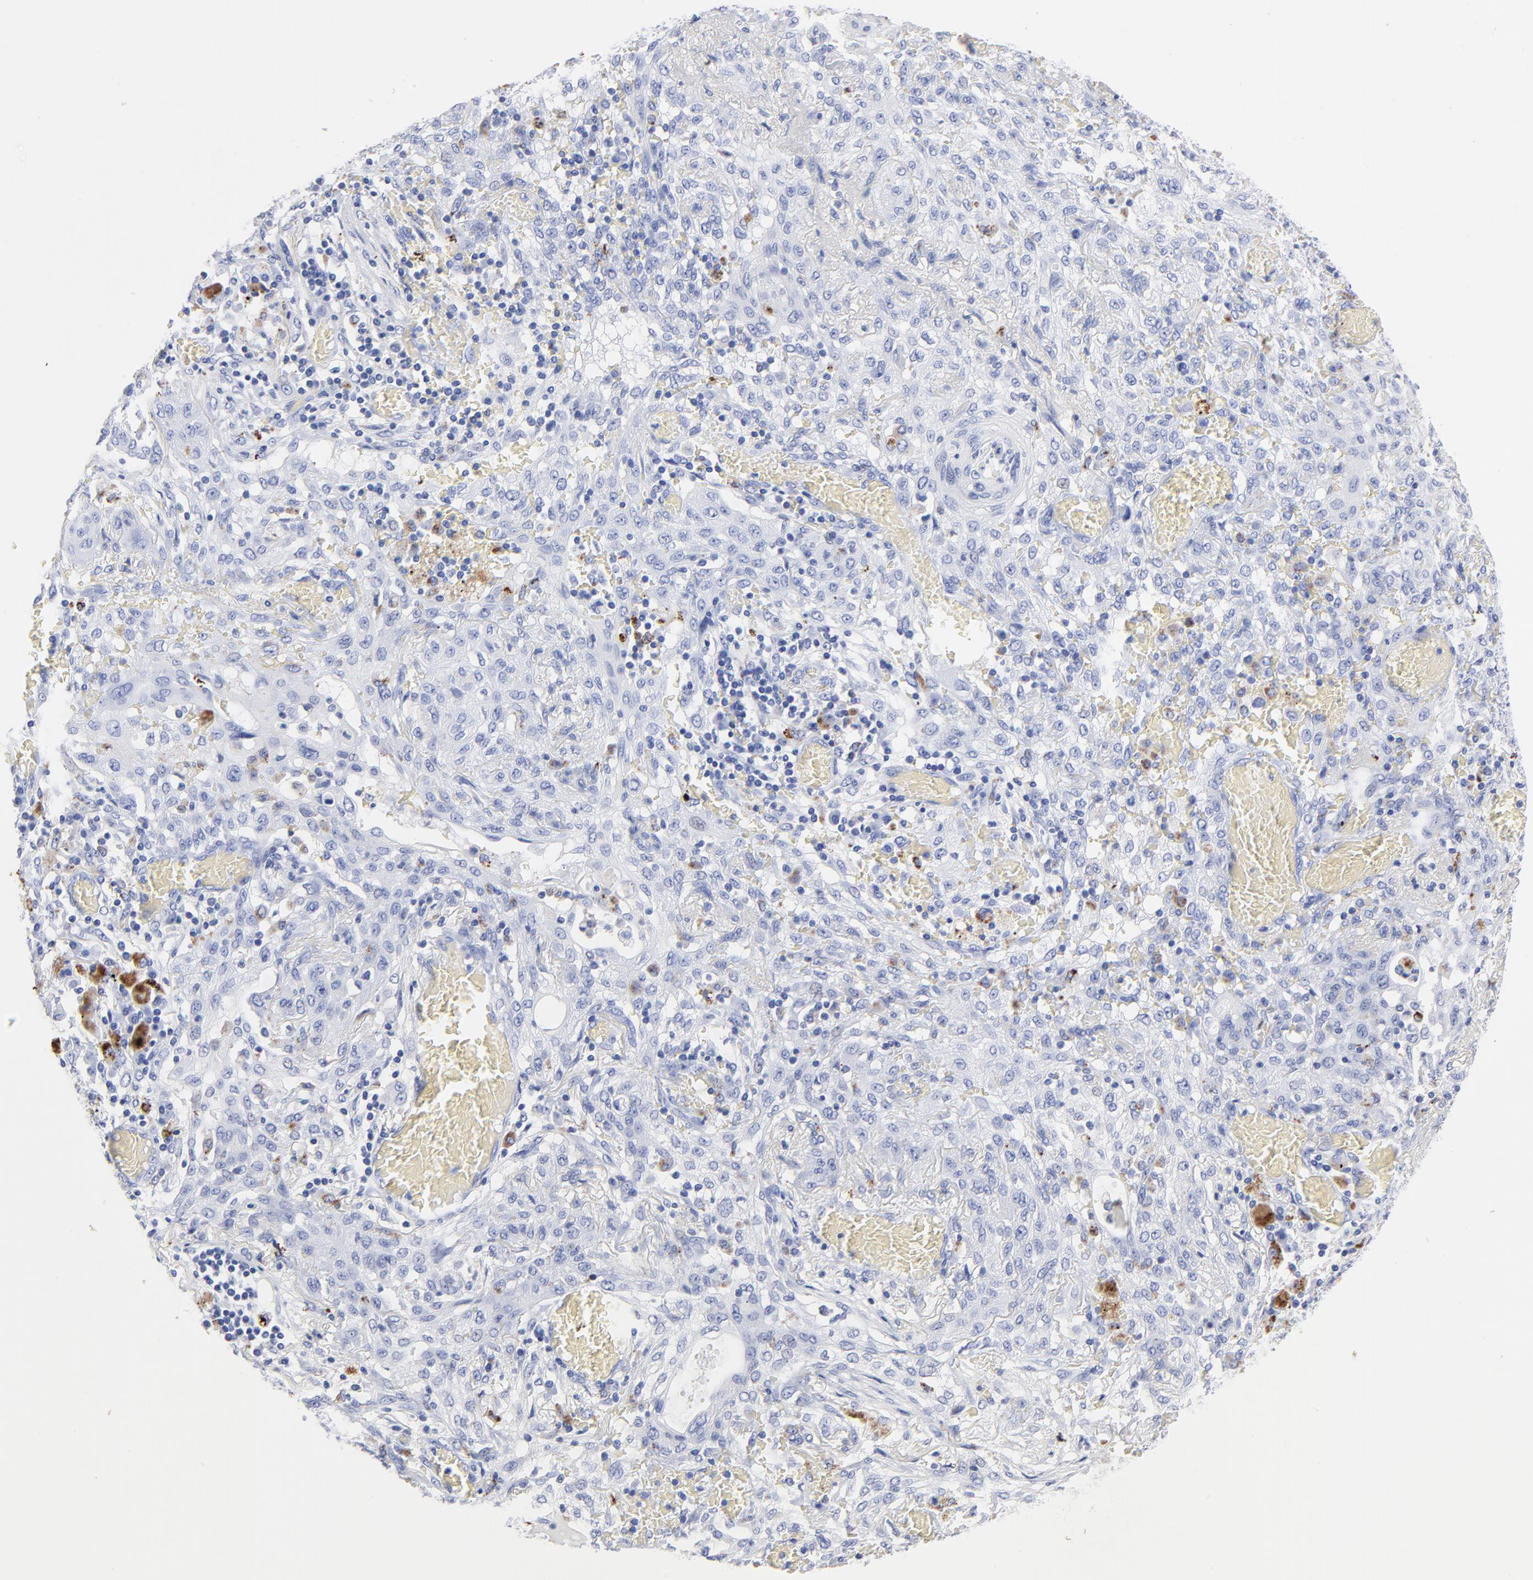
{"staining": {"intensity": "moderate", "quantity": "<25%", "location": "cytoplasmic/membranous"}, "tissue": "lung cancer", "cell_type": "Tumor cells", "image_type": "cancer", "snomed": [{"axis": "morphology", "description": "Squamous cell carcinoma, NOS"}, {"axis": "topography", "description": "Lung"}], "caption": "IHC image of neoplastic tissue: lung cancer (squamous cell carcinoma) stained using immunohistochemistry shows low levels of moderate protein expression localized specifically in the cytoplasmic/membranous of tumor cells, appearing as a cytoplasmic/membranous brown color.", "gene": "CPVL", "patient": {"sex": "female", "age": 47}}